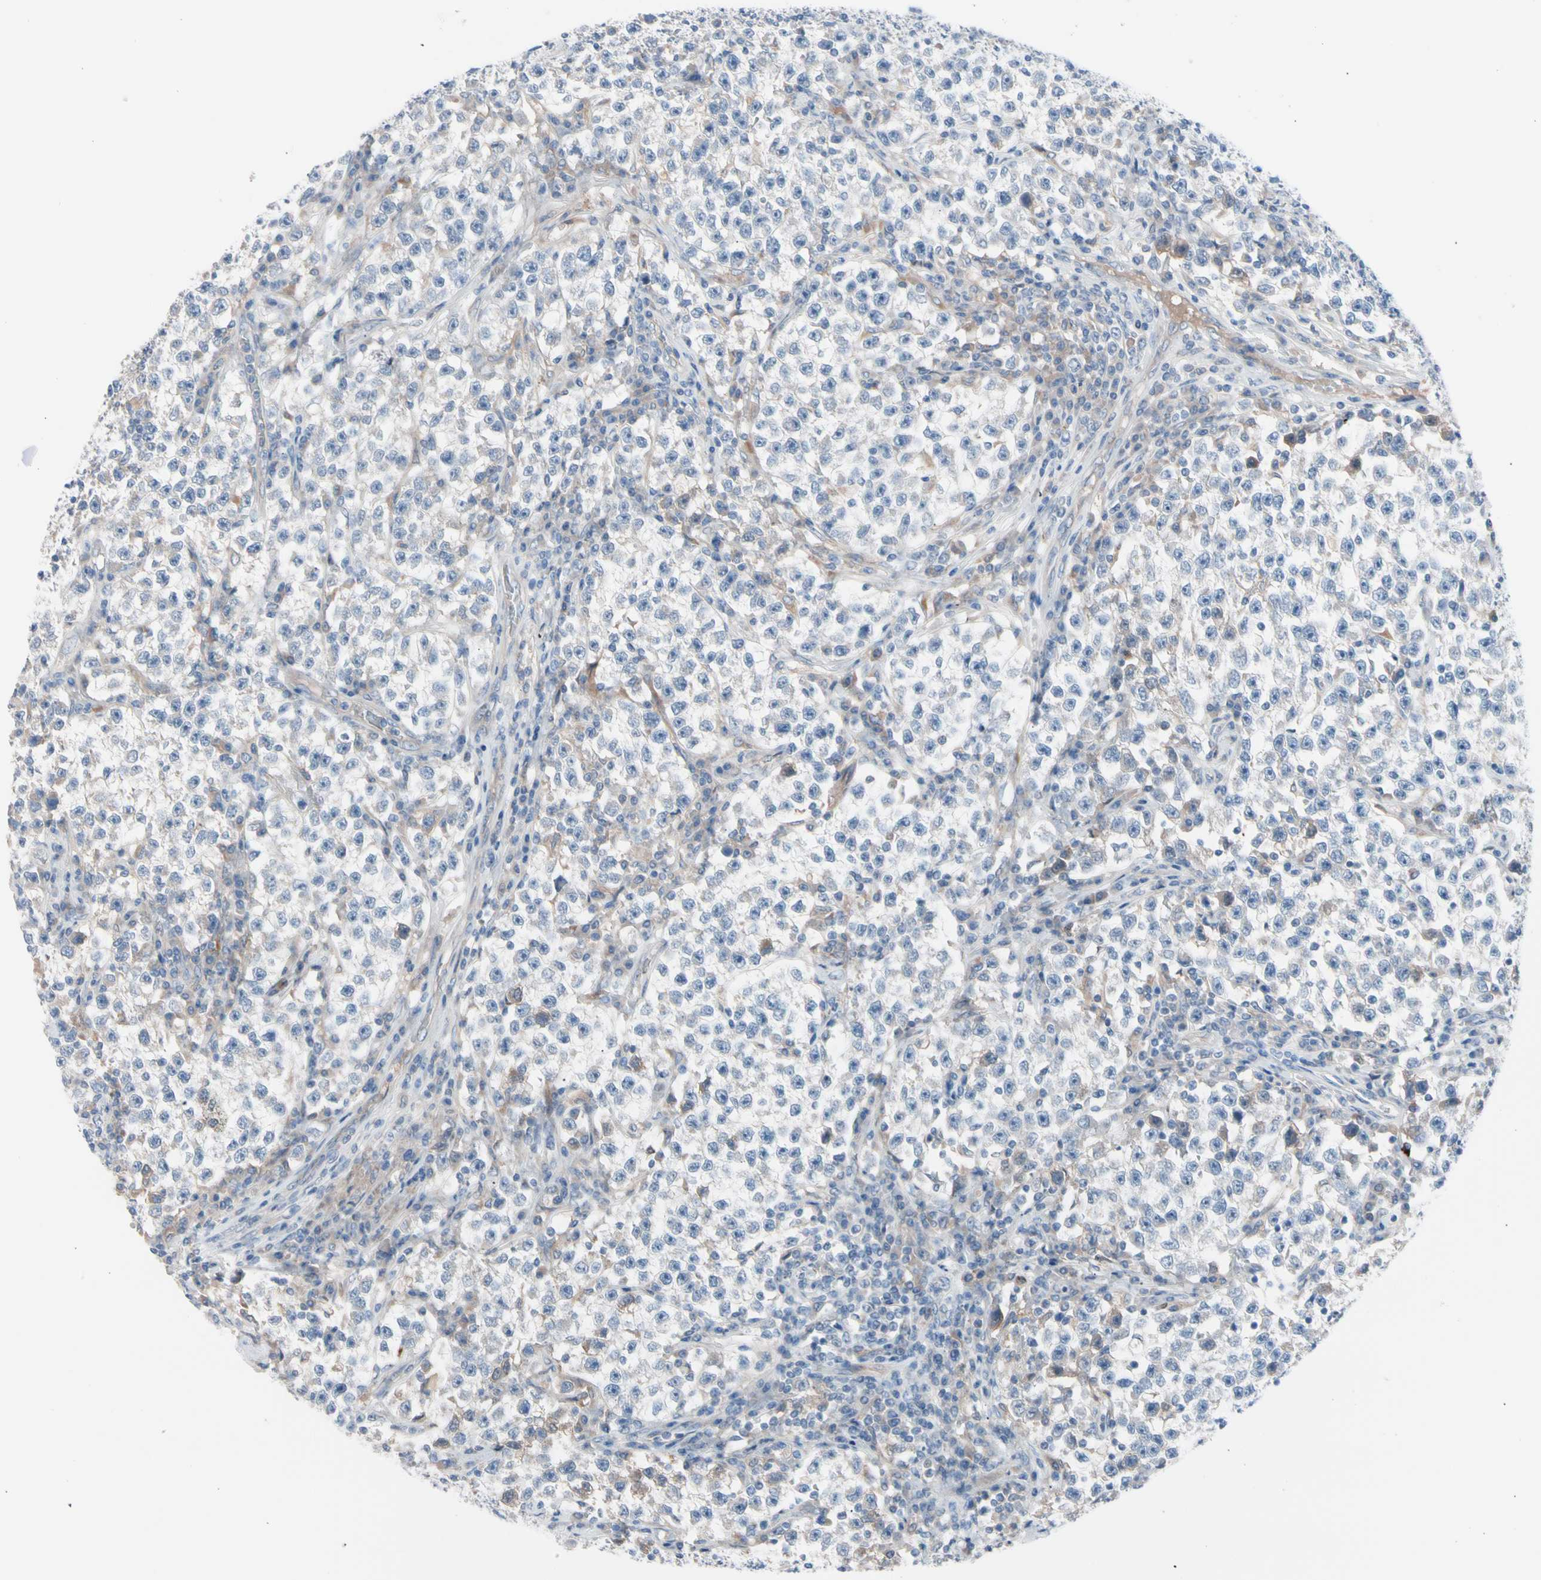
{"staining": {"intensity": "weak", "quantity": "<25%", "location": "cytoplasmic/membranous"}, "tissue": "testis cancer", "cell_type": "Tumor cells", "image_type": "cancer", "snomed": [{"axis": "morphology", "description": "Seminoma, NOS"}, {"axis": "topography", "description": "Testis"}], "caption": "A histopathology image of seminoma (testis) stained for a protein reveals no brown staining in tumor cells. Nuclei are stained in blue.", "gene": "CASQ1", "patient": {"sex": "male", "age": 22}}